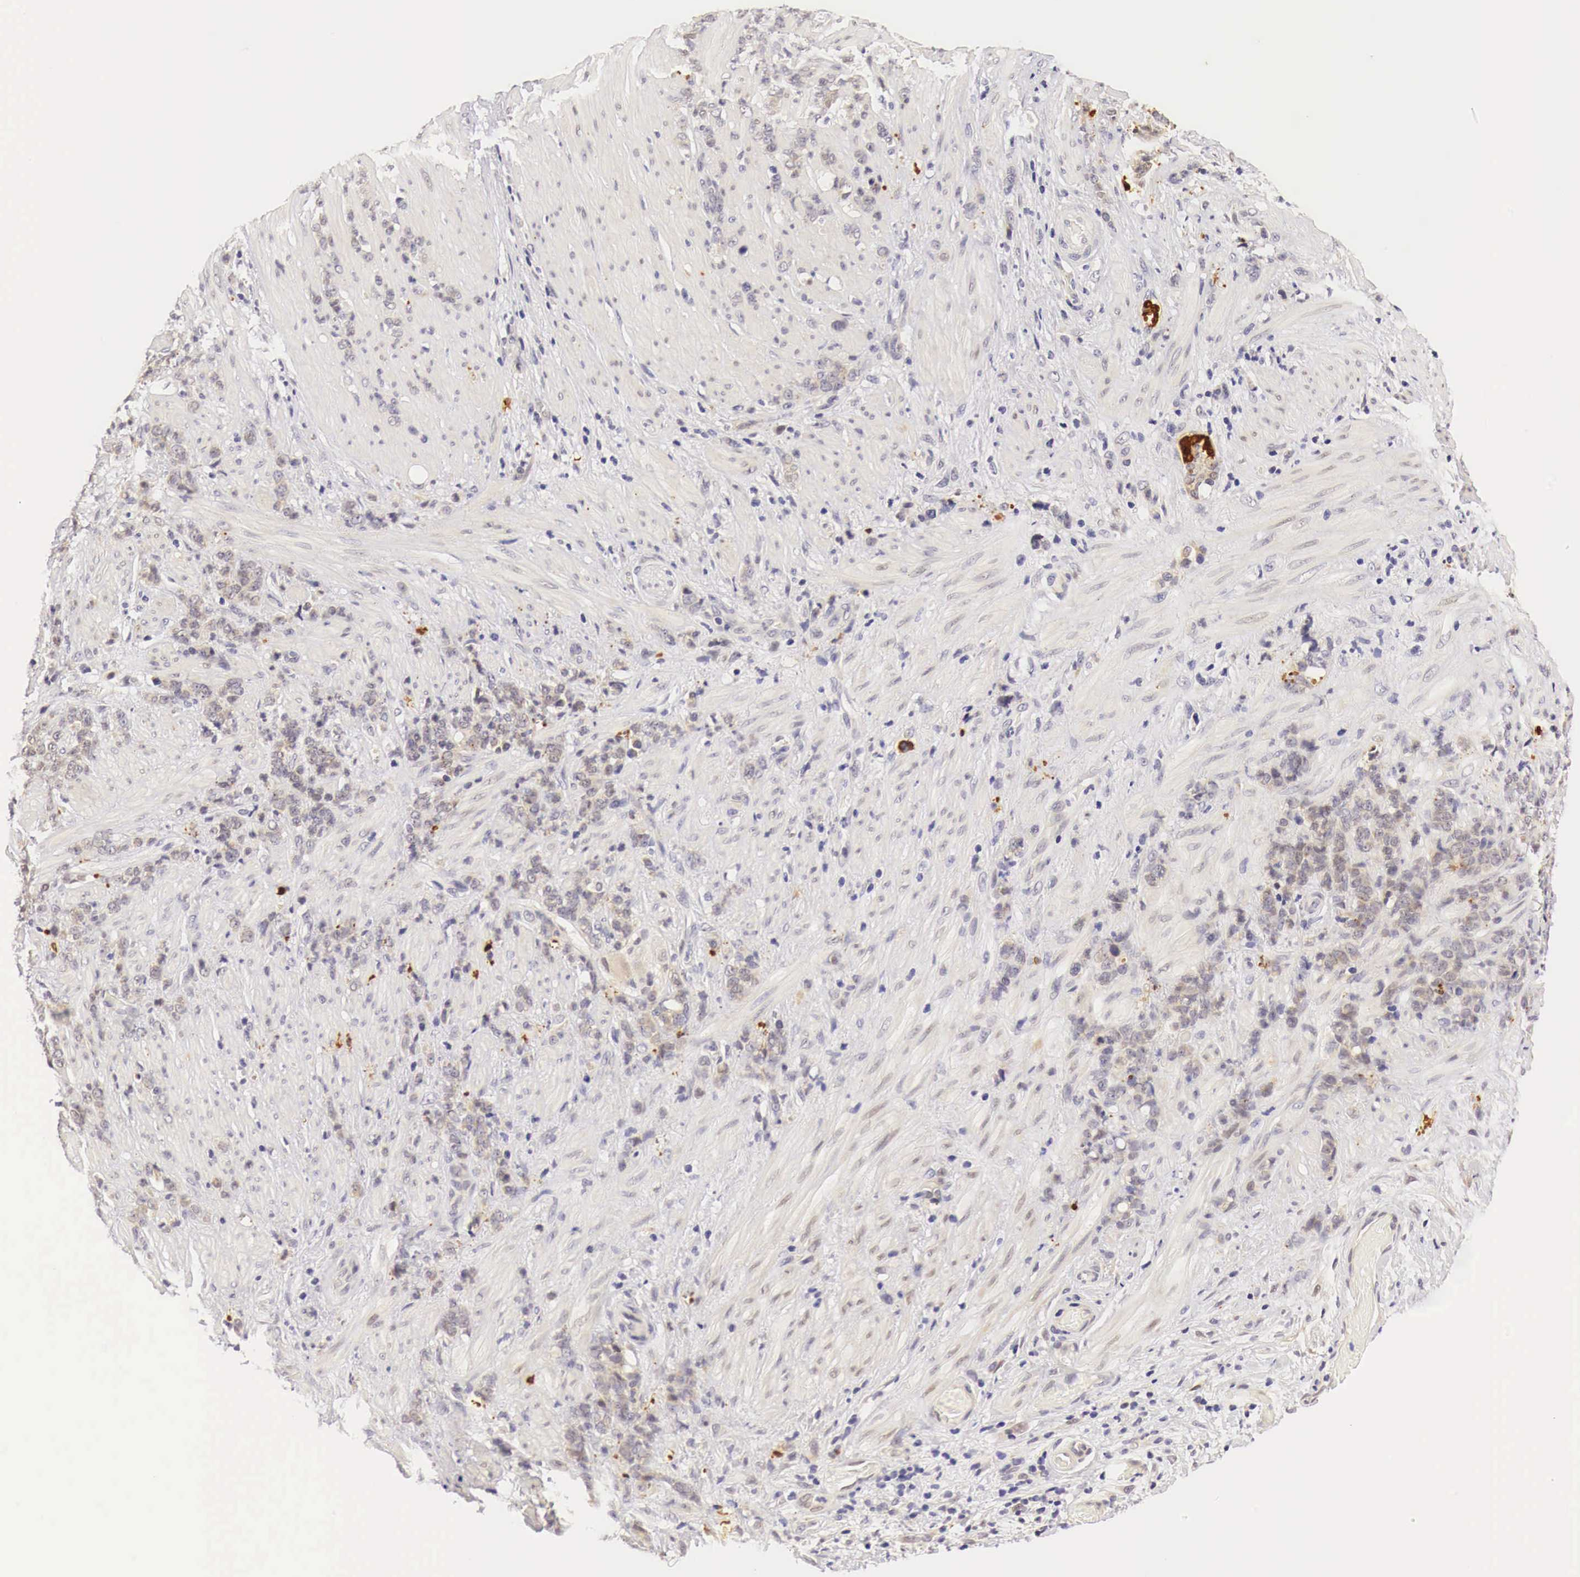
{"staining": {"intensity": "negative", "quantity": "none", "location": "none"}, "tissue": "stomach cancer", "cell_type": "Tumor cells", "image_type": "cancer", "snomed": [{"axis": "morphology", "description": "Adenocarcinoma, NOS"}, {"axis": "topography", "description": "Stomach, lower"}], "caption": "Stomach cancer (adenocarcinoma) stained for a protein using immunohistochemistry (IHC) displays no expression tumor cells.", "gene": "CASP3", "patient": {"sex": "male", "age": 88}}